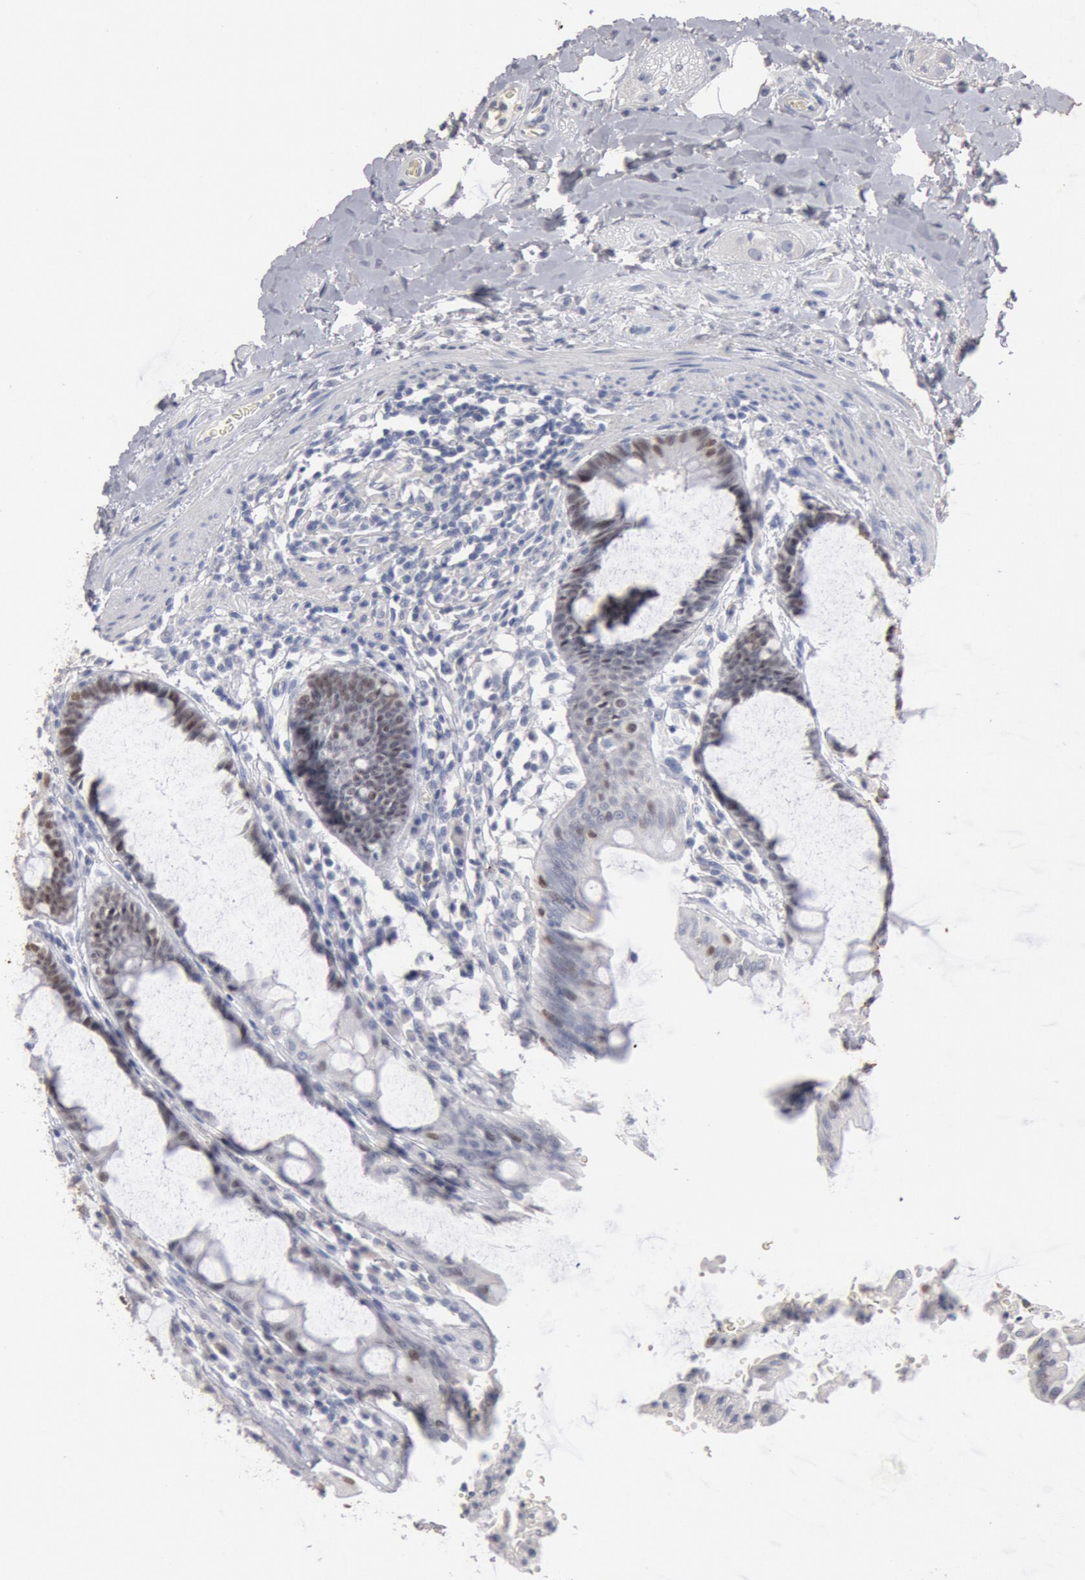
{"staining": {"intensity": "weak", "quantity": "25%-75%", "location": "cytoplasmic/membranous,nuclear"}, "tissue": "rectum", "cell_type": "Glandular cells", "image_type": "normal", "snomed": [{"axis": "morphology", "description": "Normal tissue, NOS"}, {"axis": "topography", "description": "Rectum"}], "caption": "Protein staining demonstrates weak cytoplasmic/membranous,nuclear positivity in about 25%-75% of glandular cells in unremarkable rectum.", "gene": "FOXA2", "patient": {"sex": "female", "age": 46}}